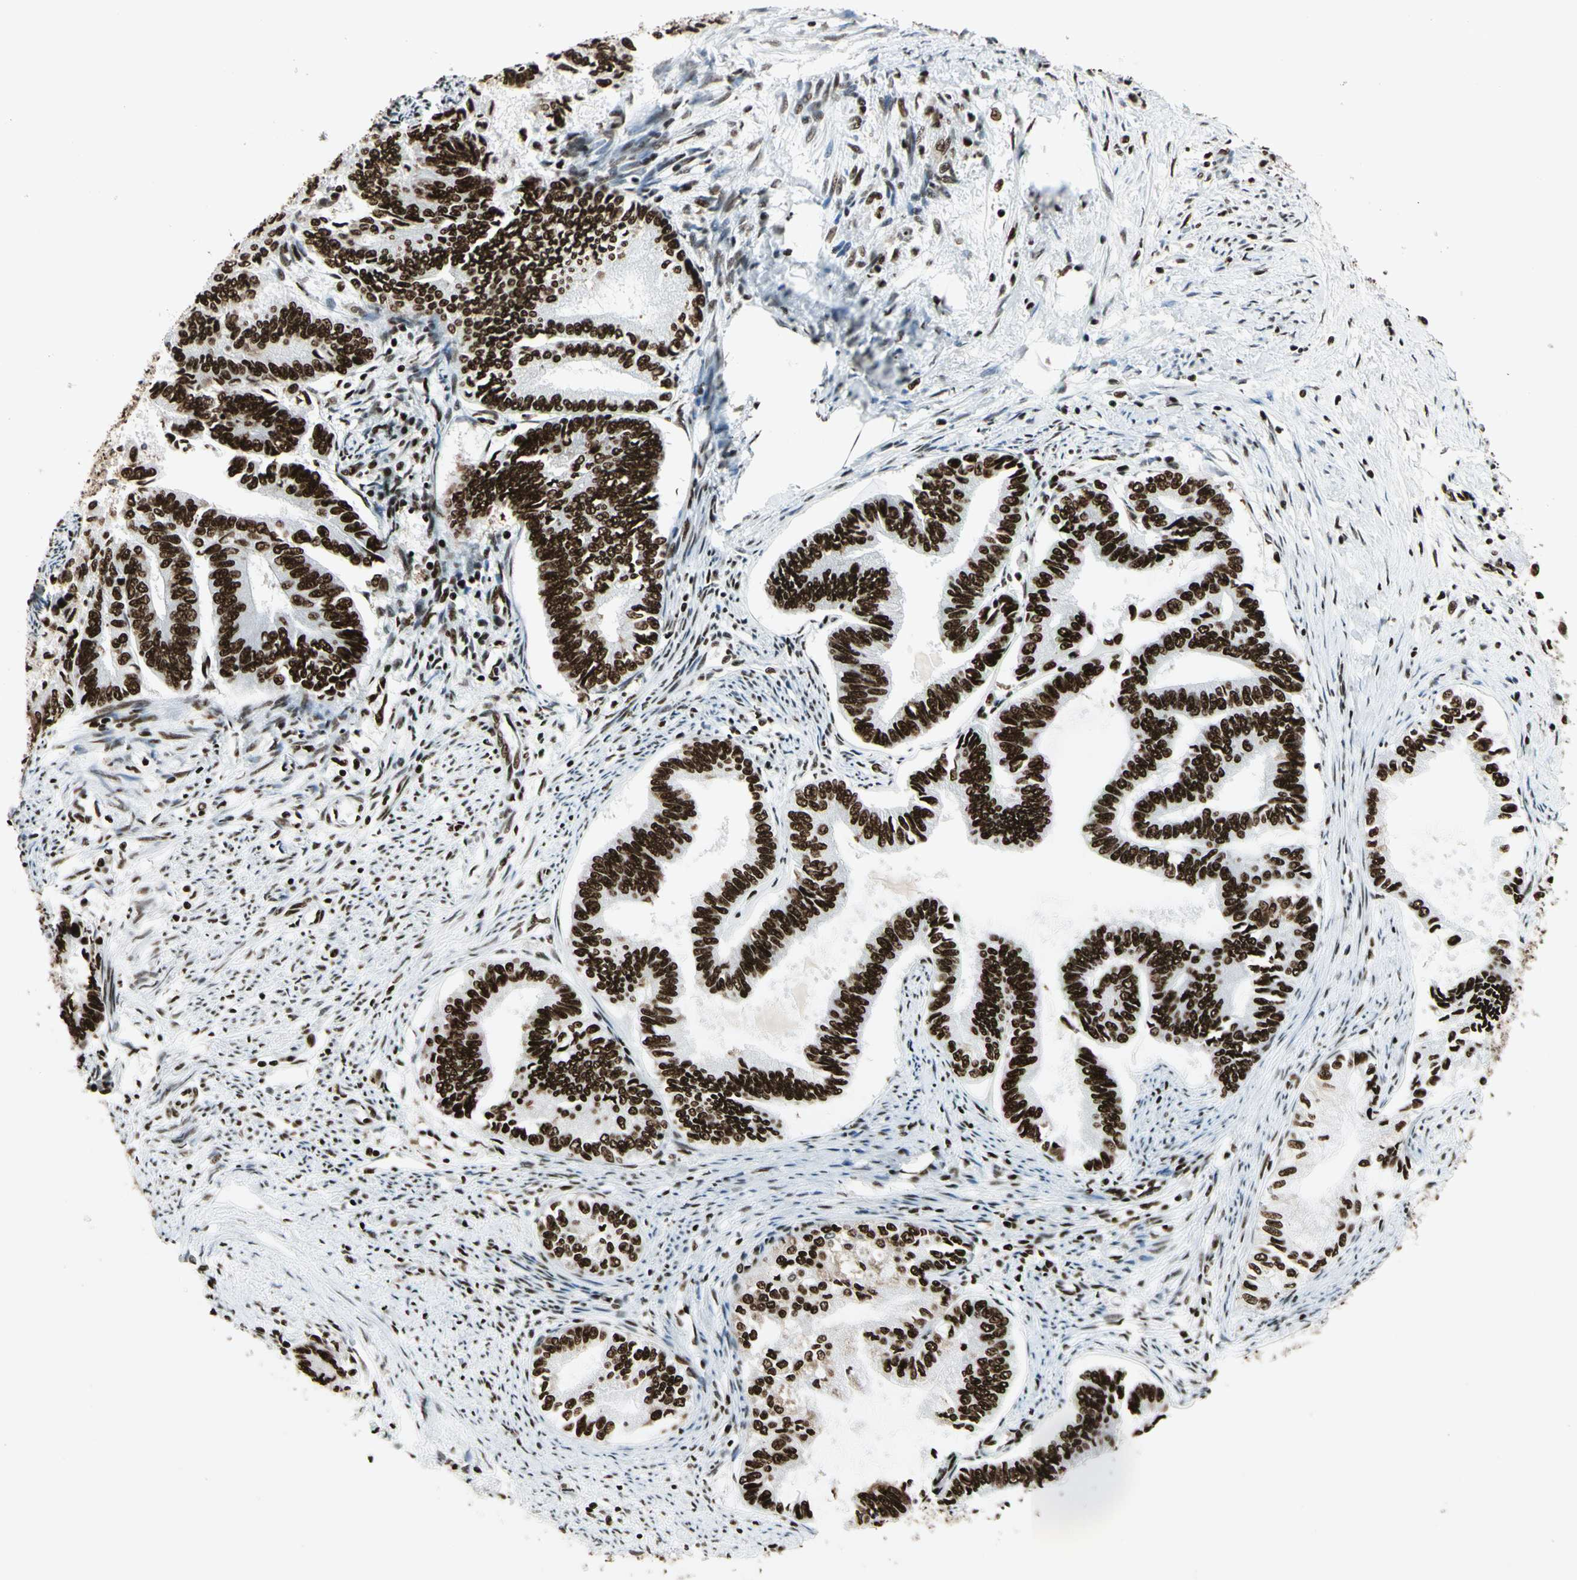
{"staining": {"intensity": "strong", "quantity": ">75%", "location": "nuclear"}, "tissue": "endometrial cancer", "cell_type": "Tumor cells", "image_type": "cancer", "snomed": [{"axis": "morphology", "description": "Adenocarcinoma, NOS"}, {"axis": "topography", "description": "Endometrium"}], "caption": "Human endometrial adenocarcinoma stained with a protein marker displays strong staining in tumor cells.", "gene": "CCAR1", "patient": {"sex": "female", "age": 86}}